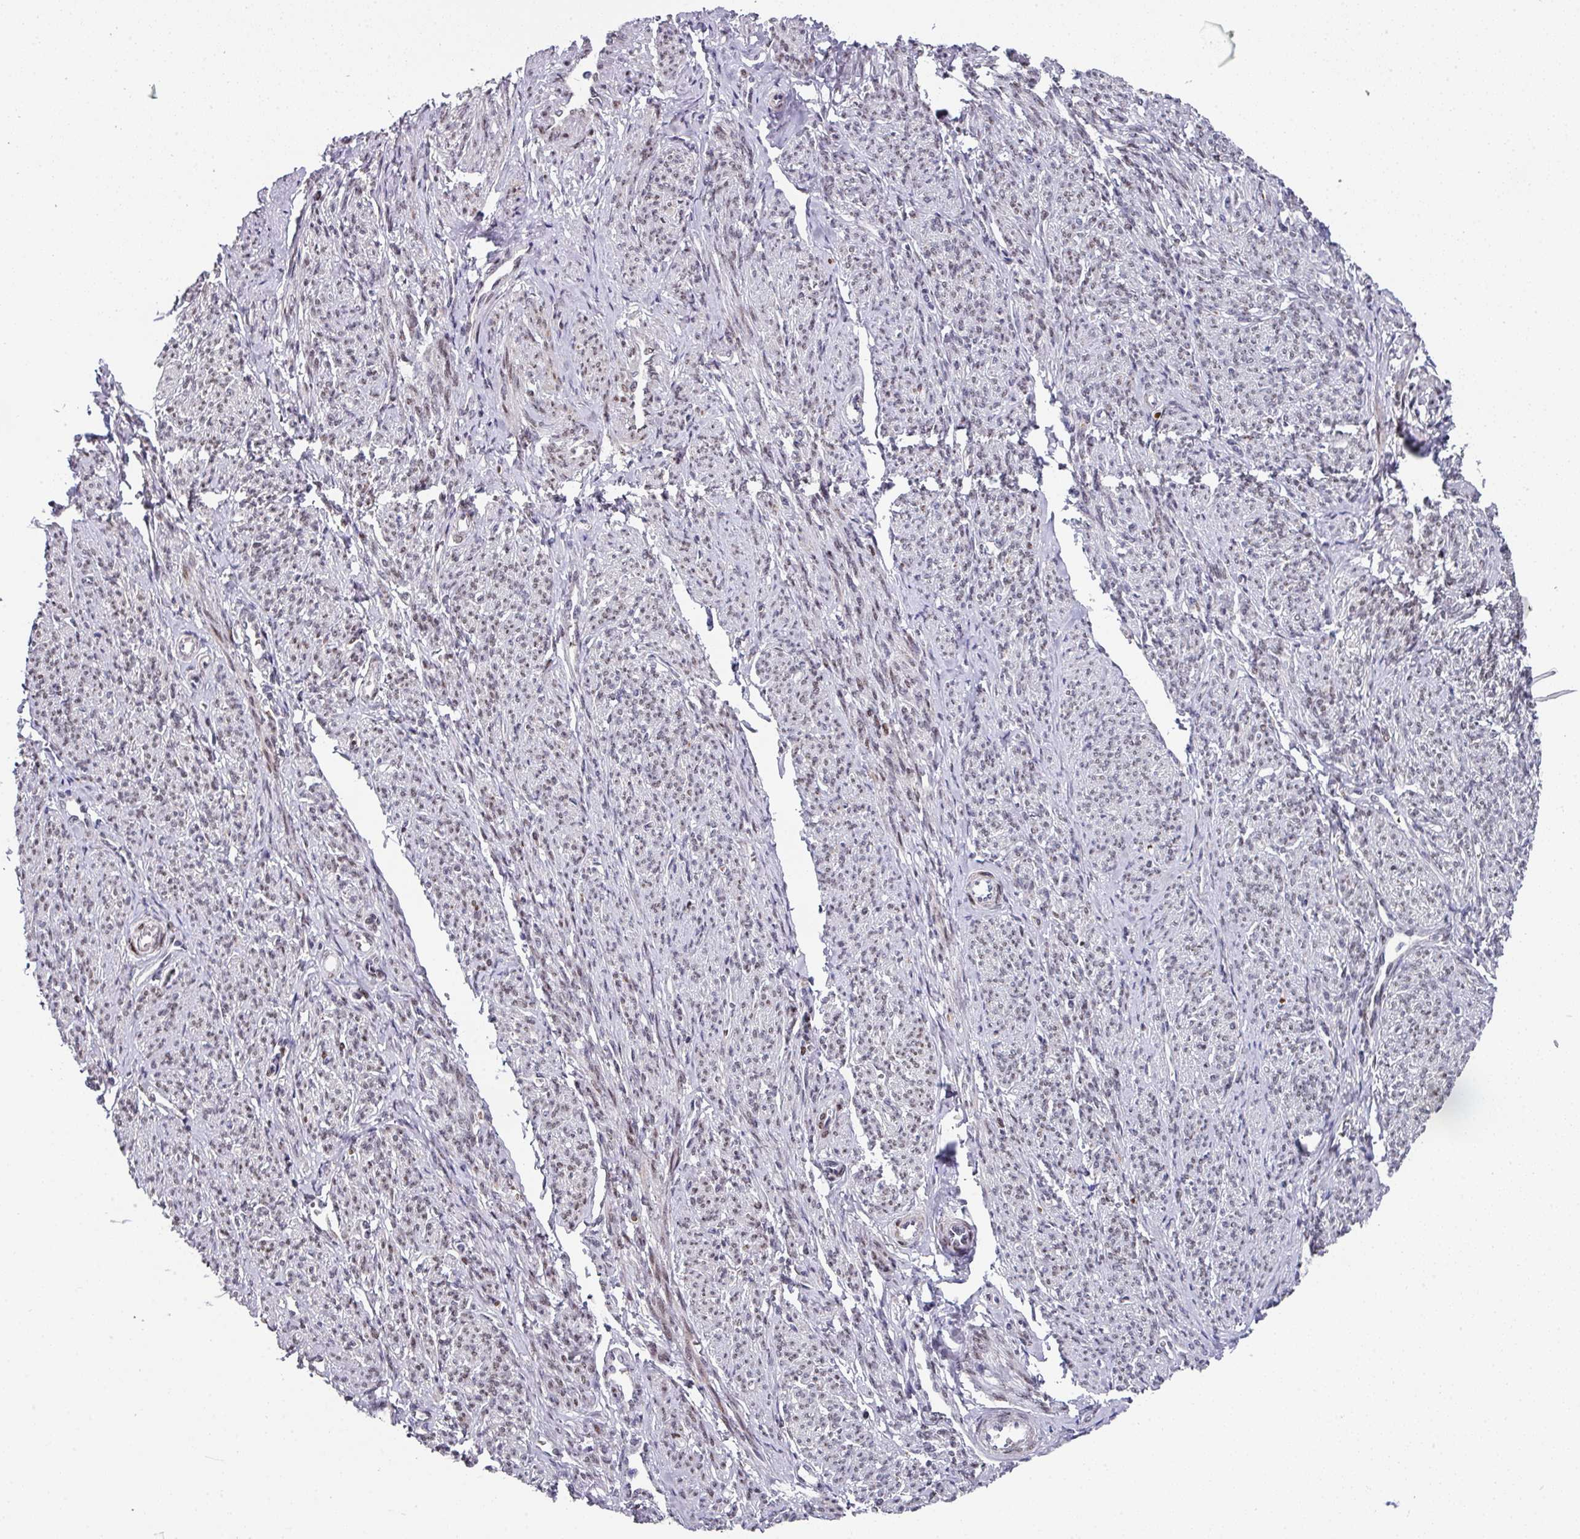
{"staining": {"intensity": "moderate", "quantity": "25%-75%", "location": "nuclear"}, "tissue": "smooth muscle", "cell_type": "Smooth muscle cells", "image_type": "normal", "snomed": [{"axis": "morphology", "description": "Normal tissue, NOS"}, {"axis": "topography", "description": "Smooth muscle"}], "caption": "Immunohistochemistry (IHC) photomicrograph of benign smooth muscle: human smooth muscle stained using immunohistochemistry (IHC) exhibits medium levels of moderate protein expression localized specifically in the nuclear of smooth muscle cells, appearing as a nuclear brown color.", "gene": "CBX7", "patient": {"sex": "female", "age": 65}}